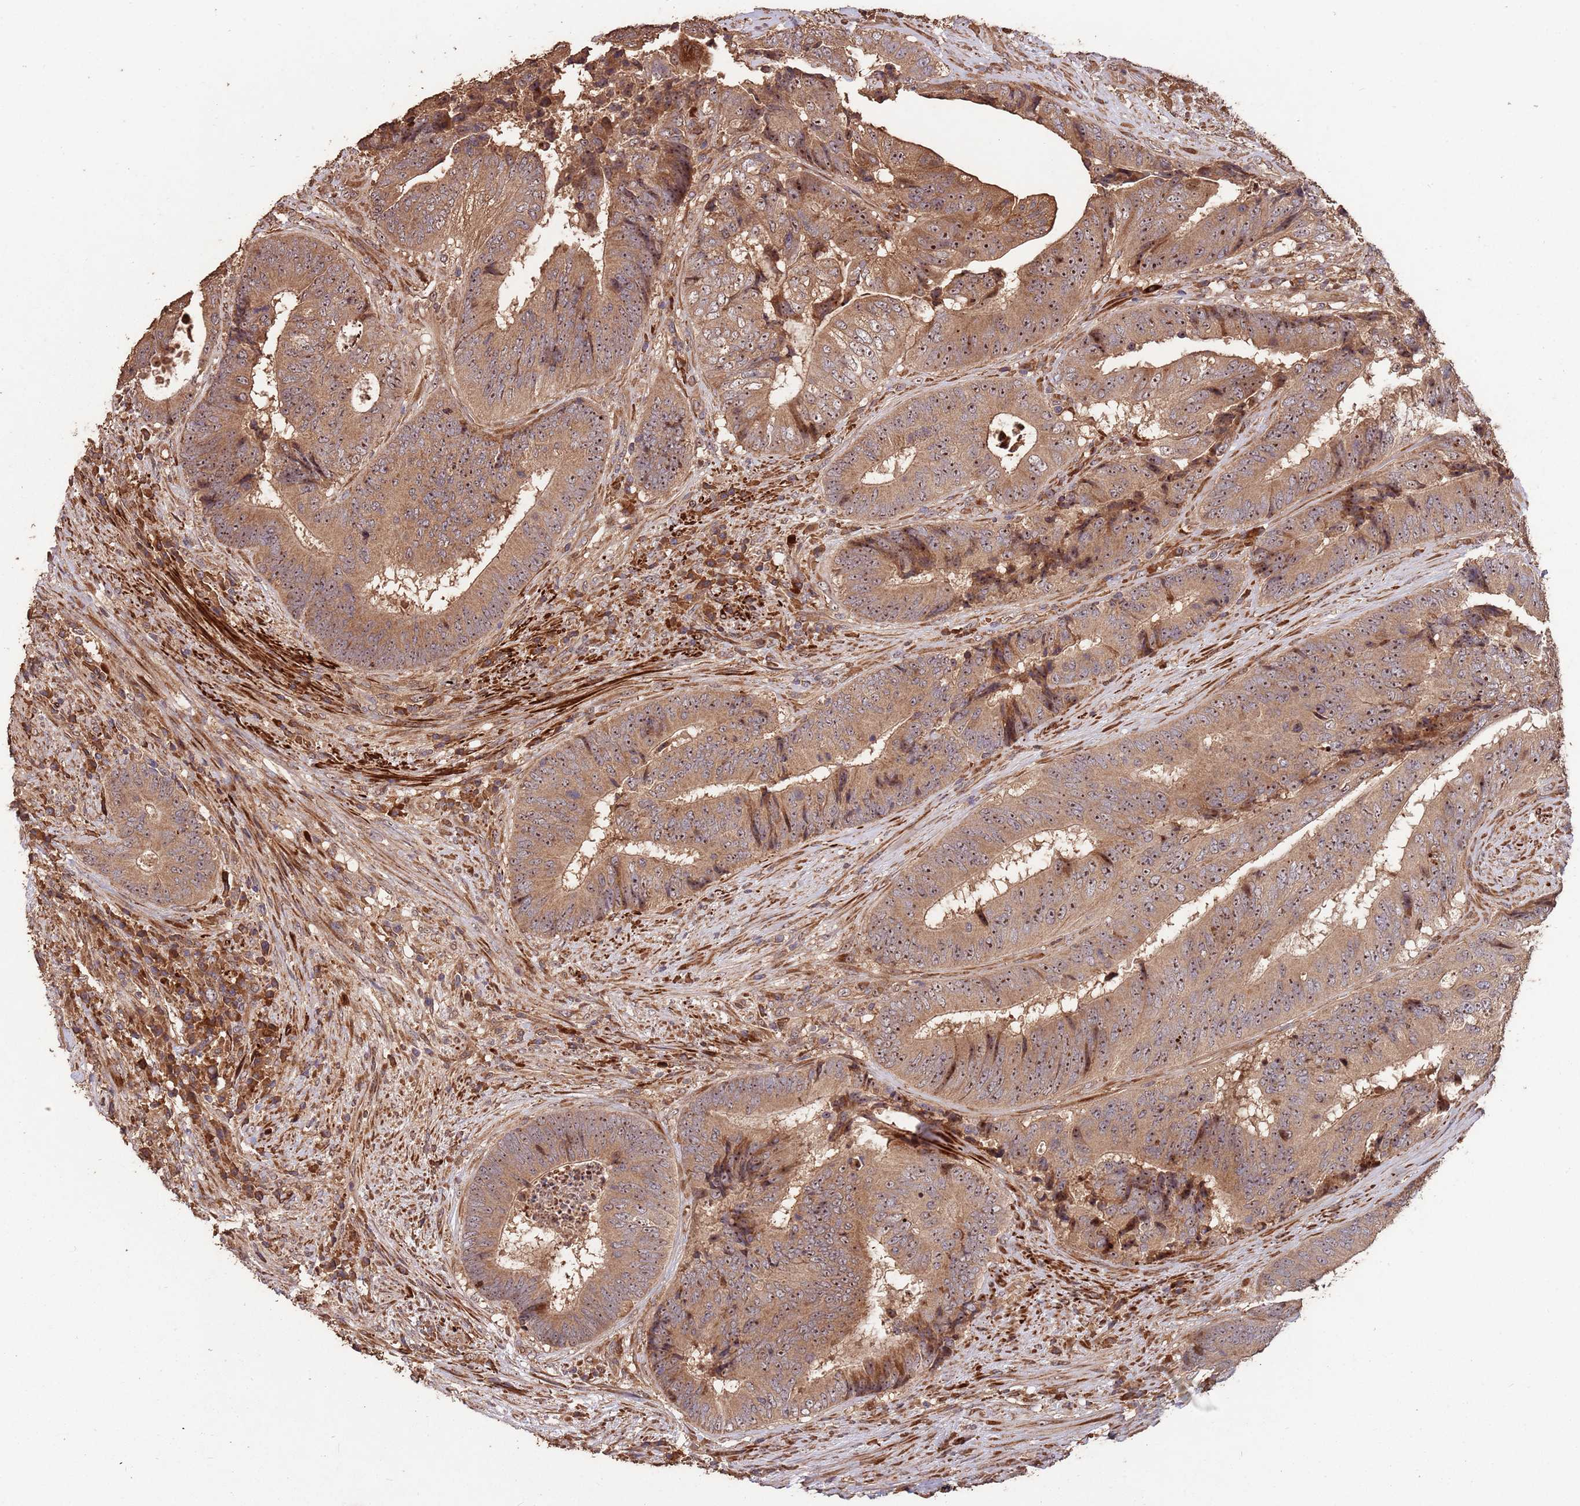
{"staining": {"intensity": "moderate", "quantity": ">75%", "location": "cytoplasmic/membranous,nuclear"}, "tissue": "colorectal cancer", "cell_type": "Tumor cells", "image_type": "cancer", "snomed": [{"axis": "morphology", "description": "Adenocarcinoma, NOS"}, {"axis": "topography", "description": "Rectum"}], "caption": "There is medium levels of moderate cytoplasmic/membranous and nuclear positivity in tumor cells of colorectal cancer (adenocarcinoma), as demonstrated by immunohistochemical staining (brown color).", "gene": "ZNF428", "patient": {"sex": "male", "age": 72}}